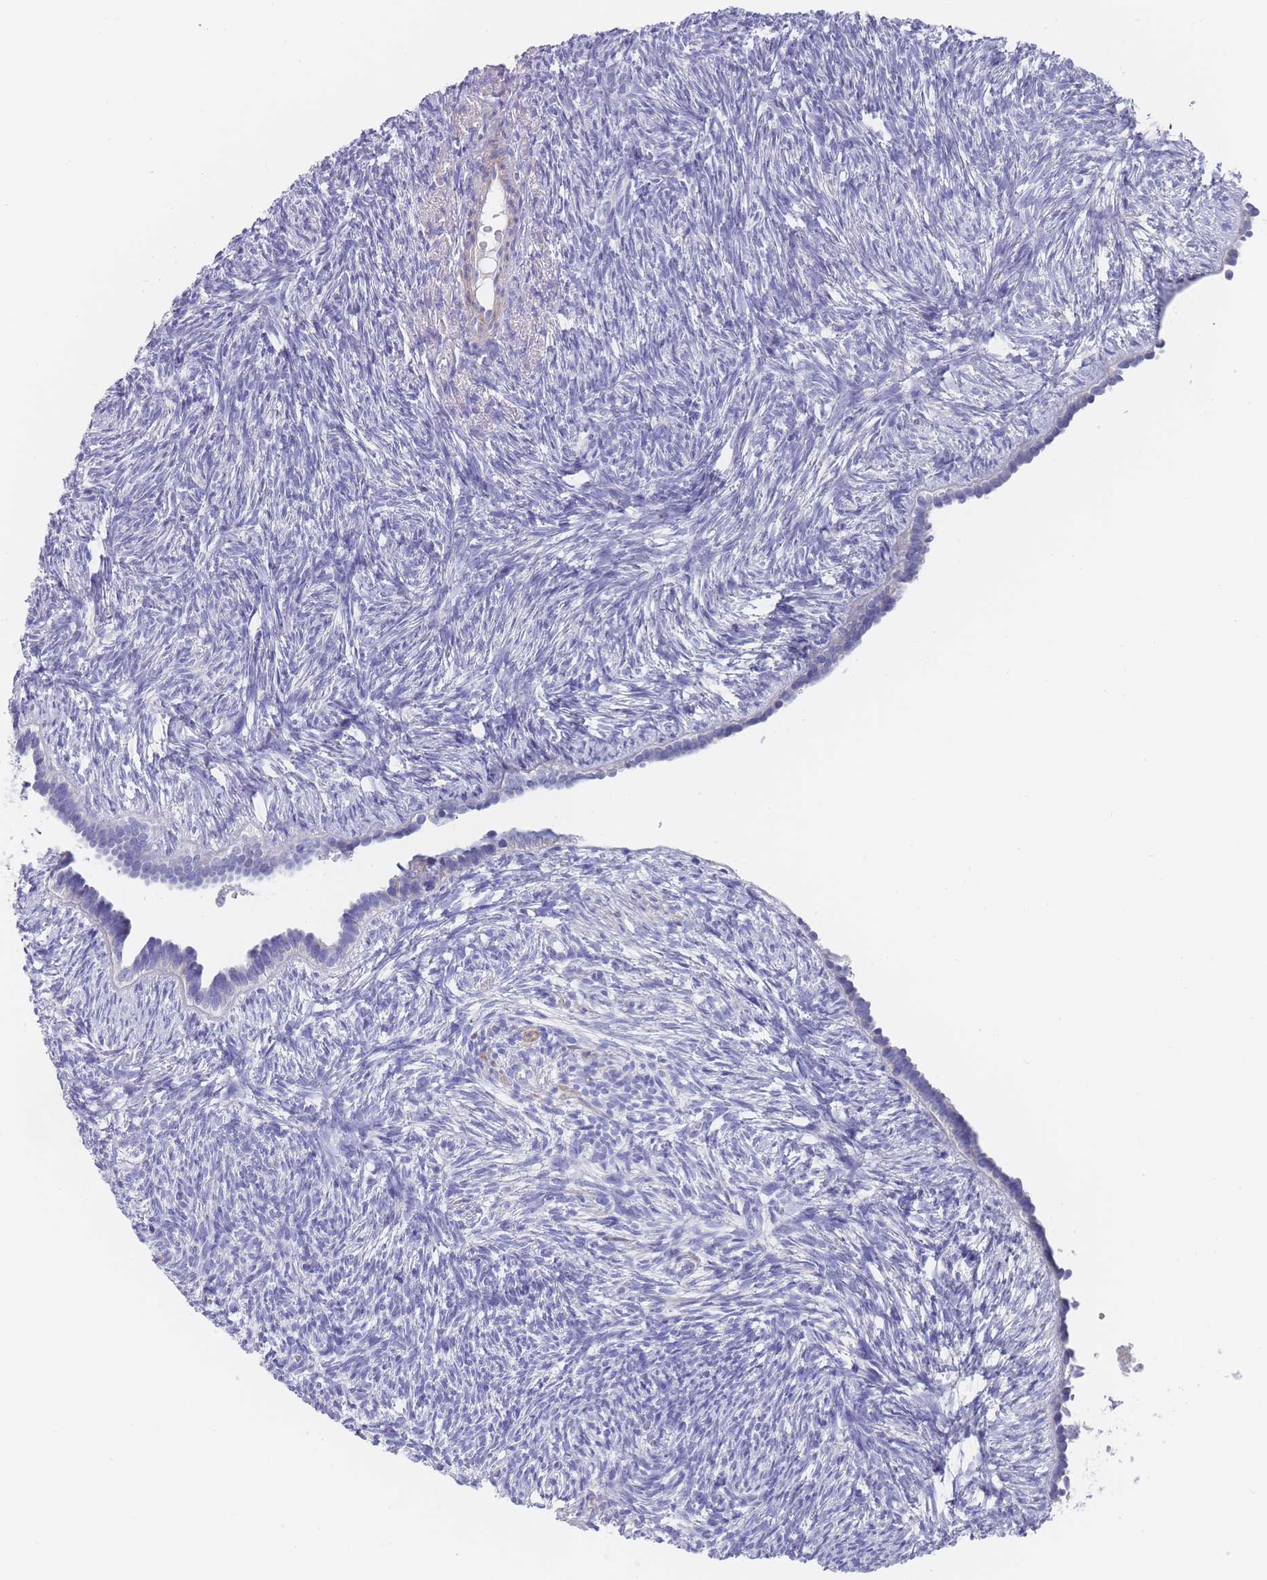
{"staining": {"intensity": "weak", "quantity": ">75%", "location": "cytoplasmic/membranous"}, "tissue": "ovary", "cell_type": "Follicle cells", "image_type": "normal", "snomed": [{"axis": "morphology", "description": "Normal tissue, NOS"}, {"axis": "topography", "description": "Ovary"}], "caption": "Protein analysis of normal ovary displays weak cytoplasmic/membranous staining in approximately >75% of follicle cells.", "gene": "SCCPDH", "patient": {"sex": "female", "age": 51}}